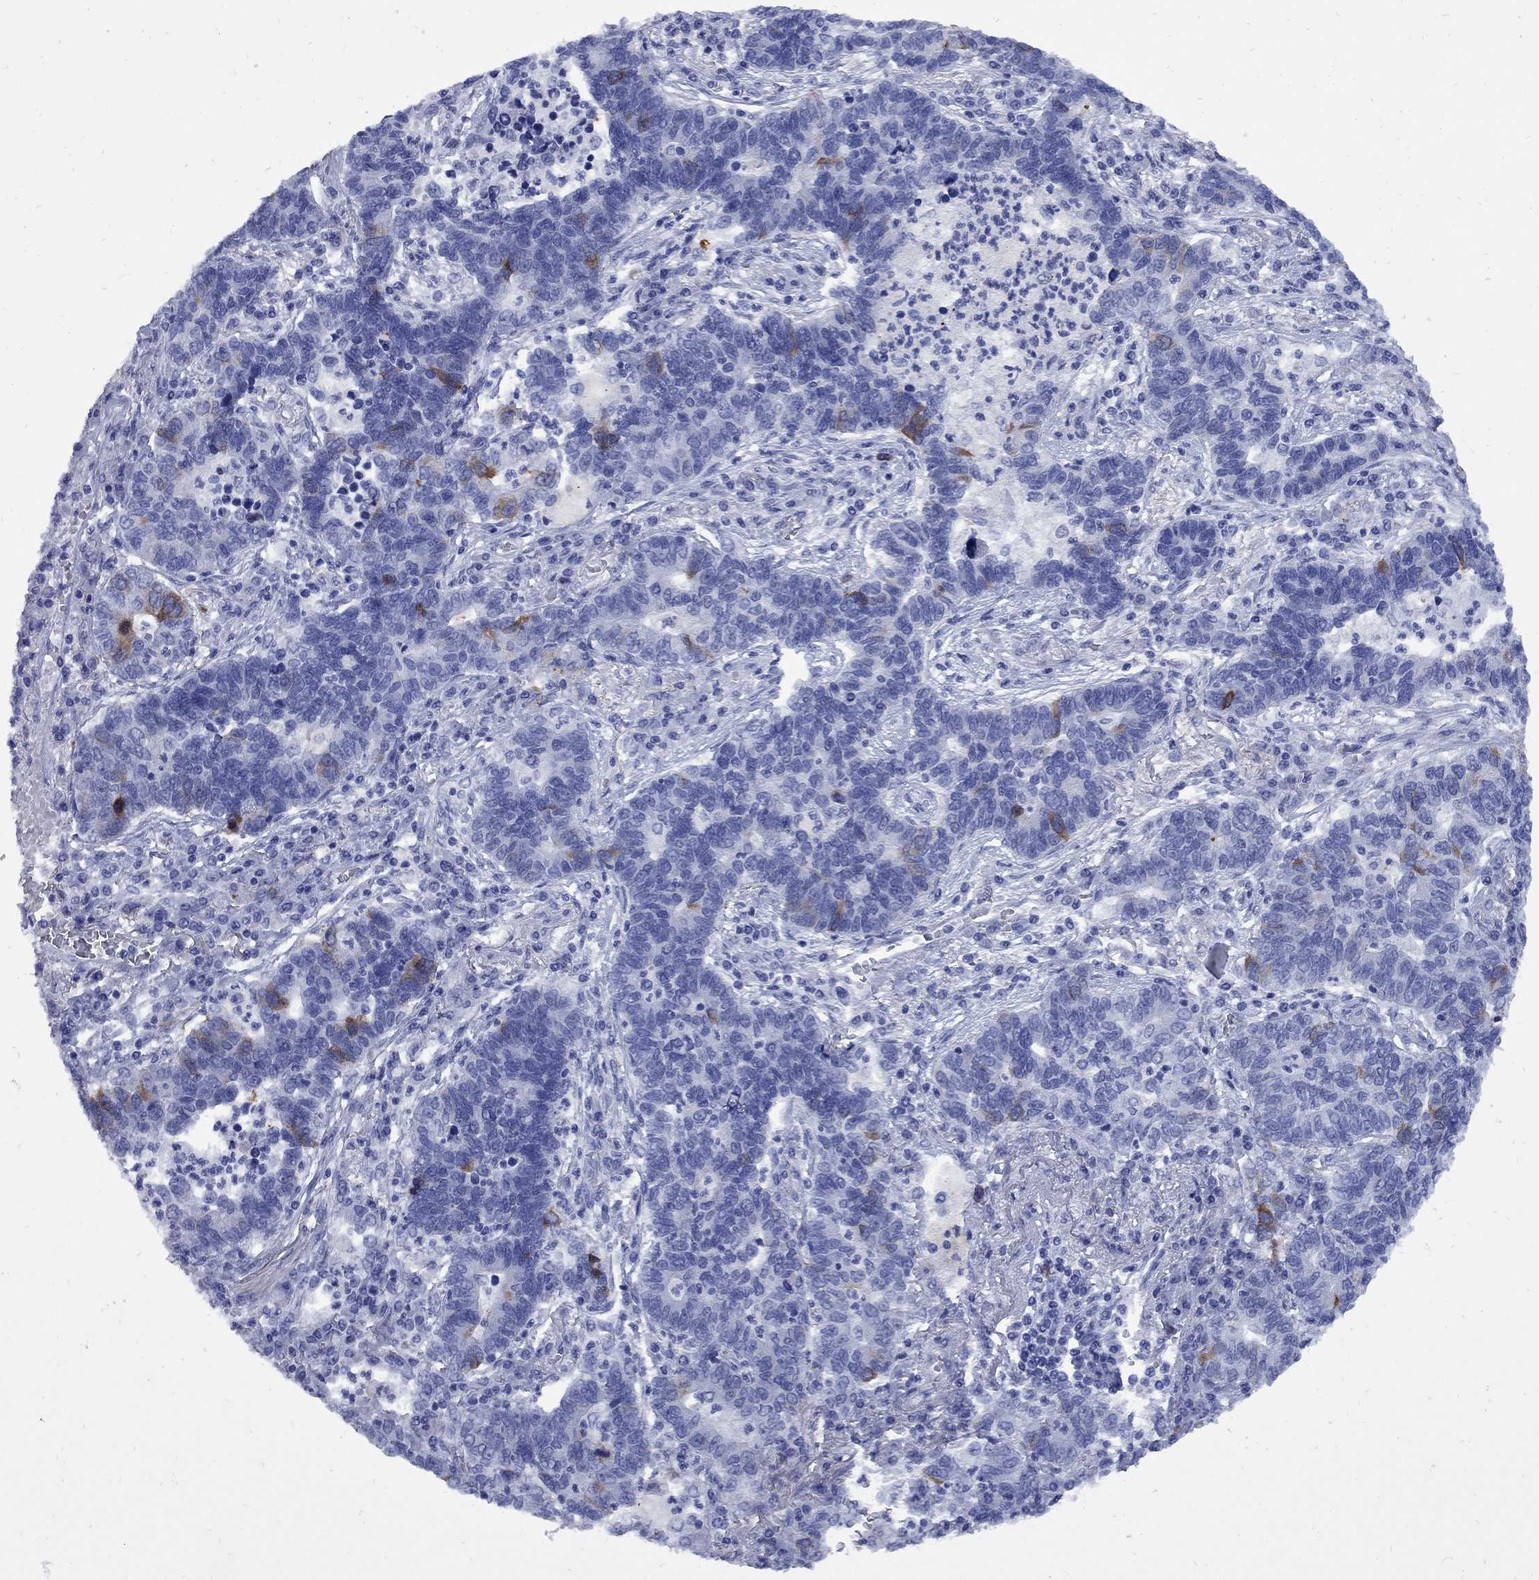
{"staining": {"intensity": "strong", "quantity": "<25%", "location": "cytoplasmic/membranous"}, "tissue": "lung cancer", "cell_type": "Tumor cells", "image_type": "cancer", "snomed": [{"axis": "morphology", "description": "Adenocarcinoma, NOS"}, {"axis": "topography", "description": "Lung"}], "caption": "Protein staining of lung cancer tissue displays strong cytoplasmic/membranous expression in about <25% of tumor cells.", "gene": "TACC3", "patient": {"sex": "female", "age": 57}}